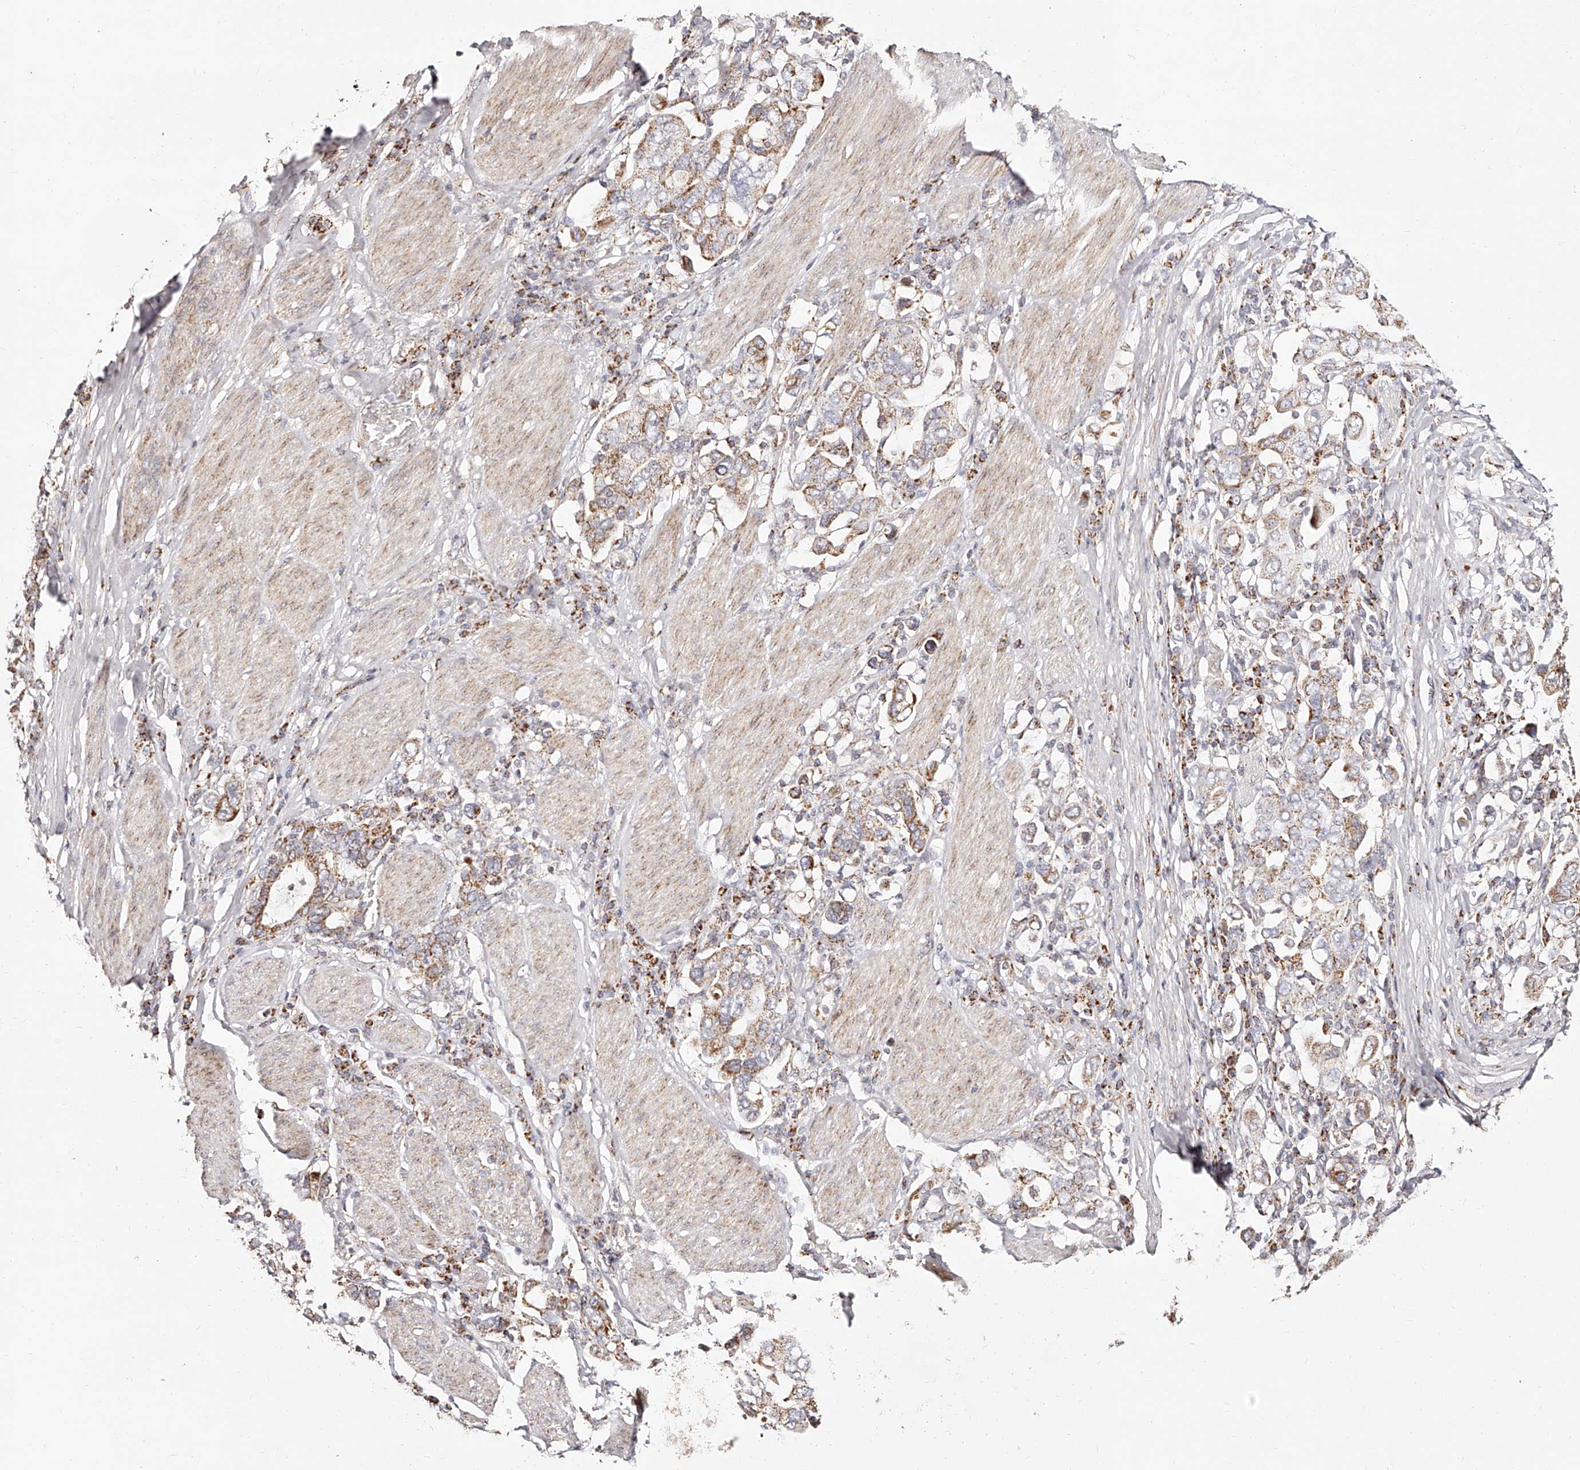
{"staining": {"intensity": "moderate", "quantity": "25%-75%", "location": "cytoplasmic/membranous"}, "tissue": "stomach cancer", "cell_type": "Tumor cells", "image_type": "cancer", "snomed": [{"axis": "morphology", "description": "Adenocarcinoma, NOS"}, {"axis": "topography", "description": "Stomach, upper"}], "caption": "Stomach adenocarcinoma was stained to show a protein in brown. There is medium levels of moderate cytoplasmic/membranous staining in about 25%-75% of tumor cells.", "gene": "NDUFV3", "patient": {"sex": "male", "age": 62}}